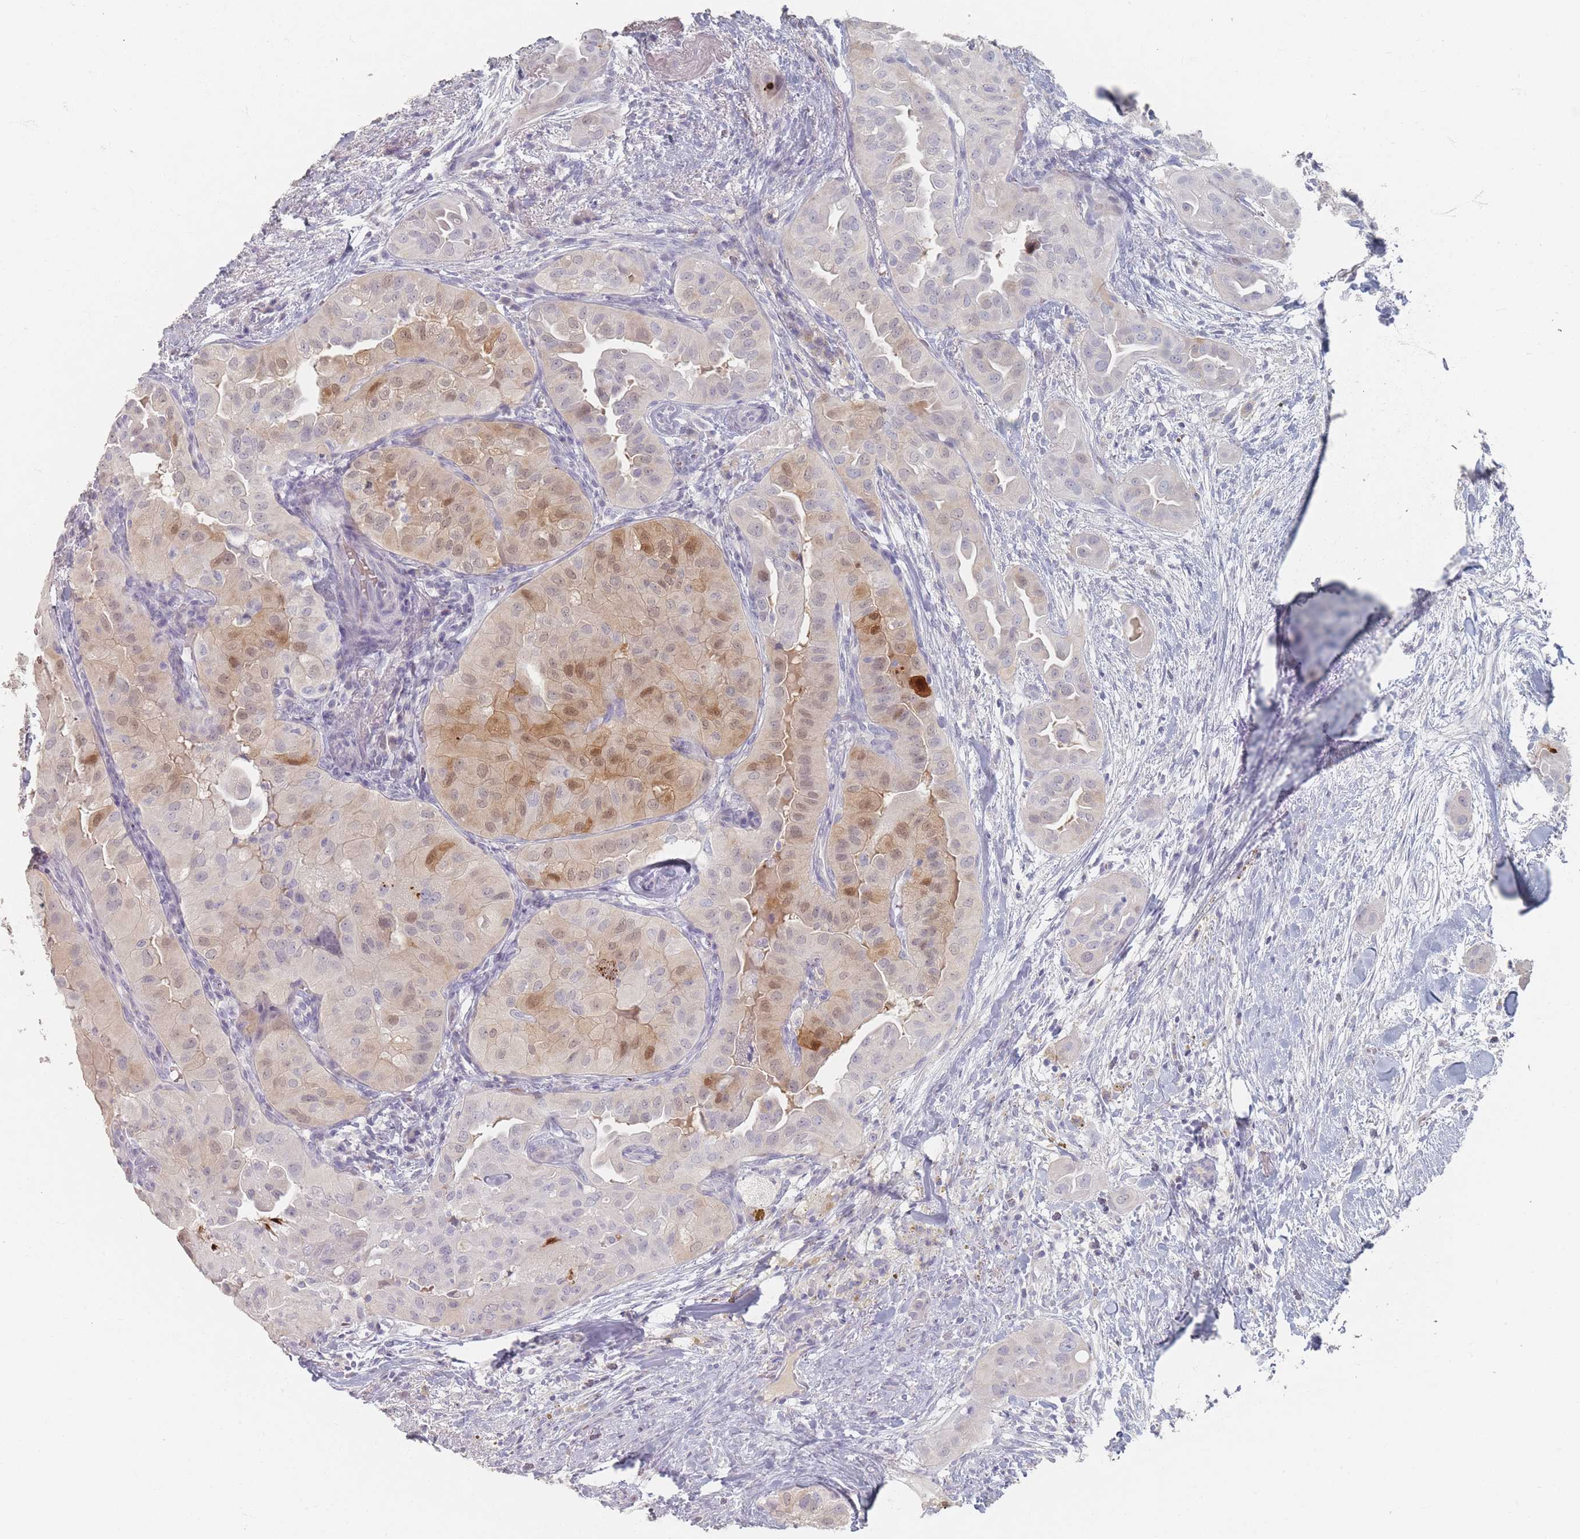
{"staining": {"intensity": "moderate", "quantity": "25%-75%", "location": "cytoplasmic/membranous,nuclear"}, "tissue": "thyroid cancer", "cell_type": "Tumor cells", "image_type": "cancer", "snomed": [{"axis": "morphology", "description": "Normal tissue, NOS"}, {"axis": "morphology", "description": "Papillary adenocarcinoma, NOS"}, {"axis": "topography", "description": "Thyroid gland"}], "caption": "The photomicrograph exhibits immunohistochemical staining of thyroid cancer. There is moderate cytoplasmic/membranous and nuclear expression is appreciated in approximately 25%-75% of tumor cells.", "gene": "HELZ2", "patient": {"sex": "female", "age": 59}}